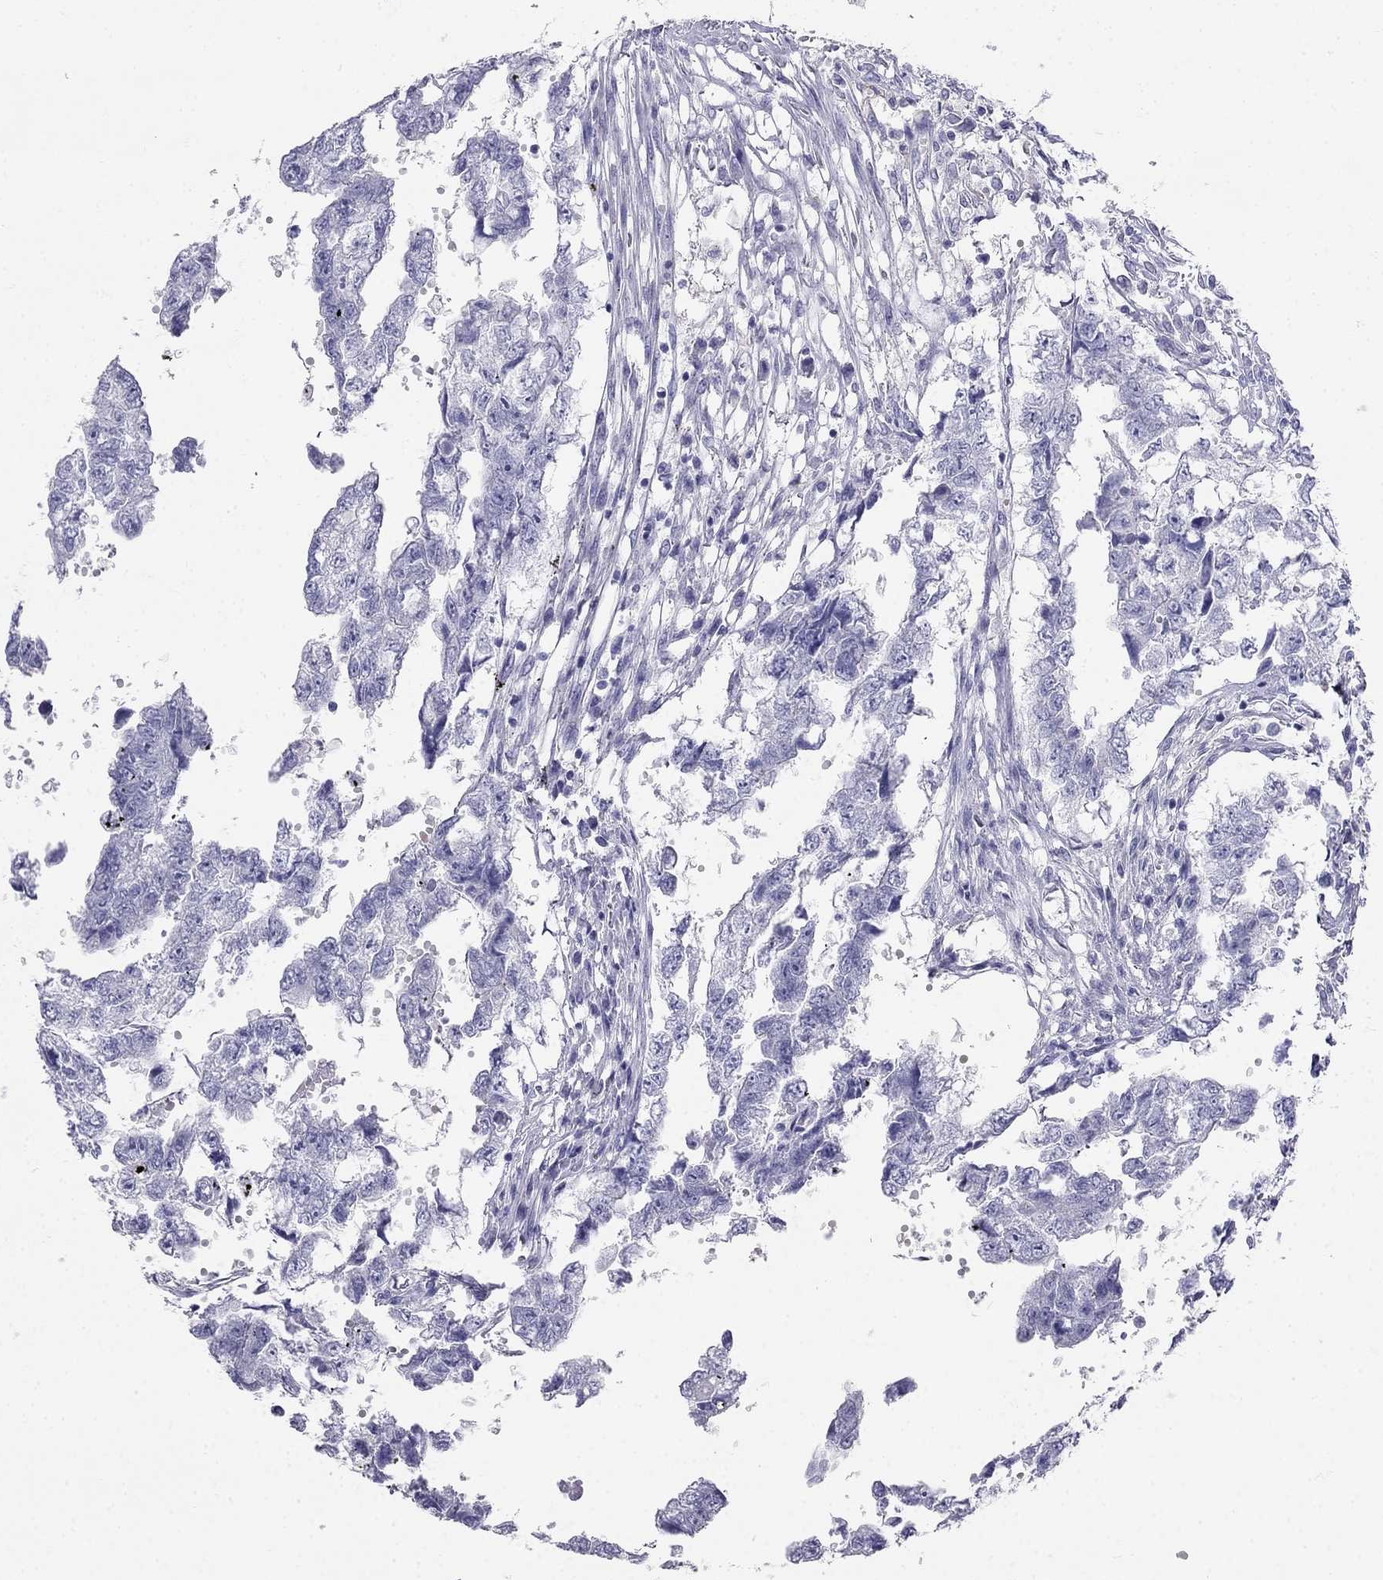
{"staining": {"intensity": "negative", "quantity": "none", "location": "none"}, "tissue": "testis cancer", "cell_type": "Tumor cells", "image_type": "cancer", "snomed": [{"axis": "morphology", "description": "Carcinoma, Embryonal, NOS"}, {"axis": "morphology", "description": "Teratoma, malignant, NOS"}, {"axis": "topography", "description": "Testis"}], "caption": "The image shows no staining of tumor cells in testis cancer (embryonal carcinoma).", "gene": "RFLNA", "patient": {"sex": "male", "age": 44}}